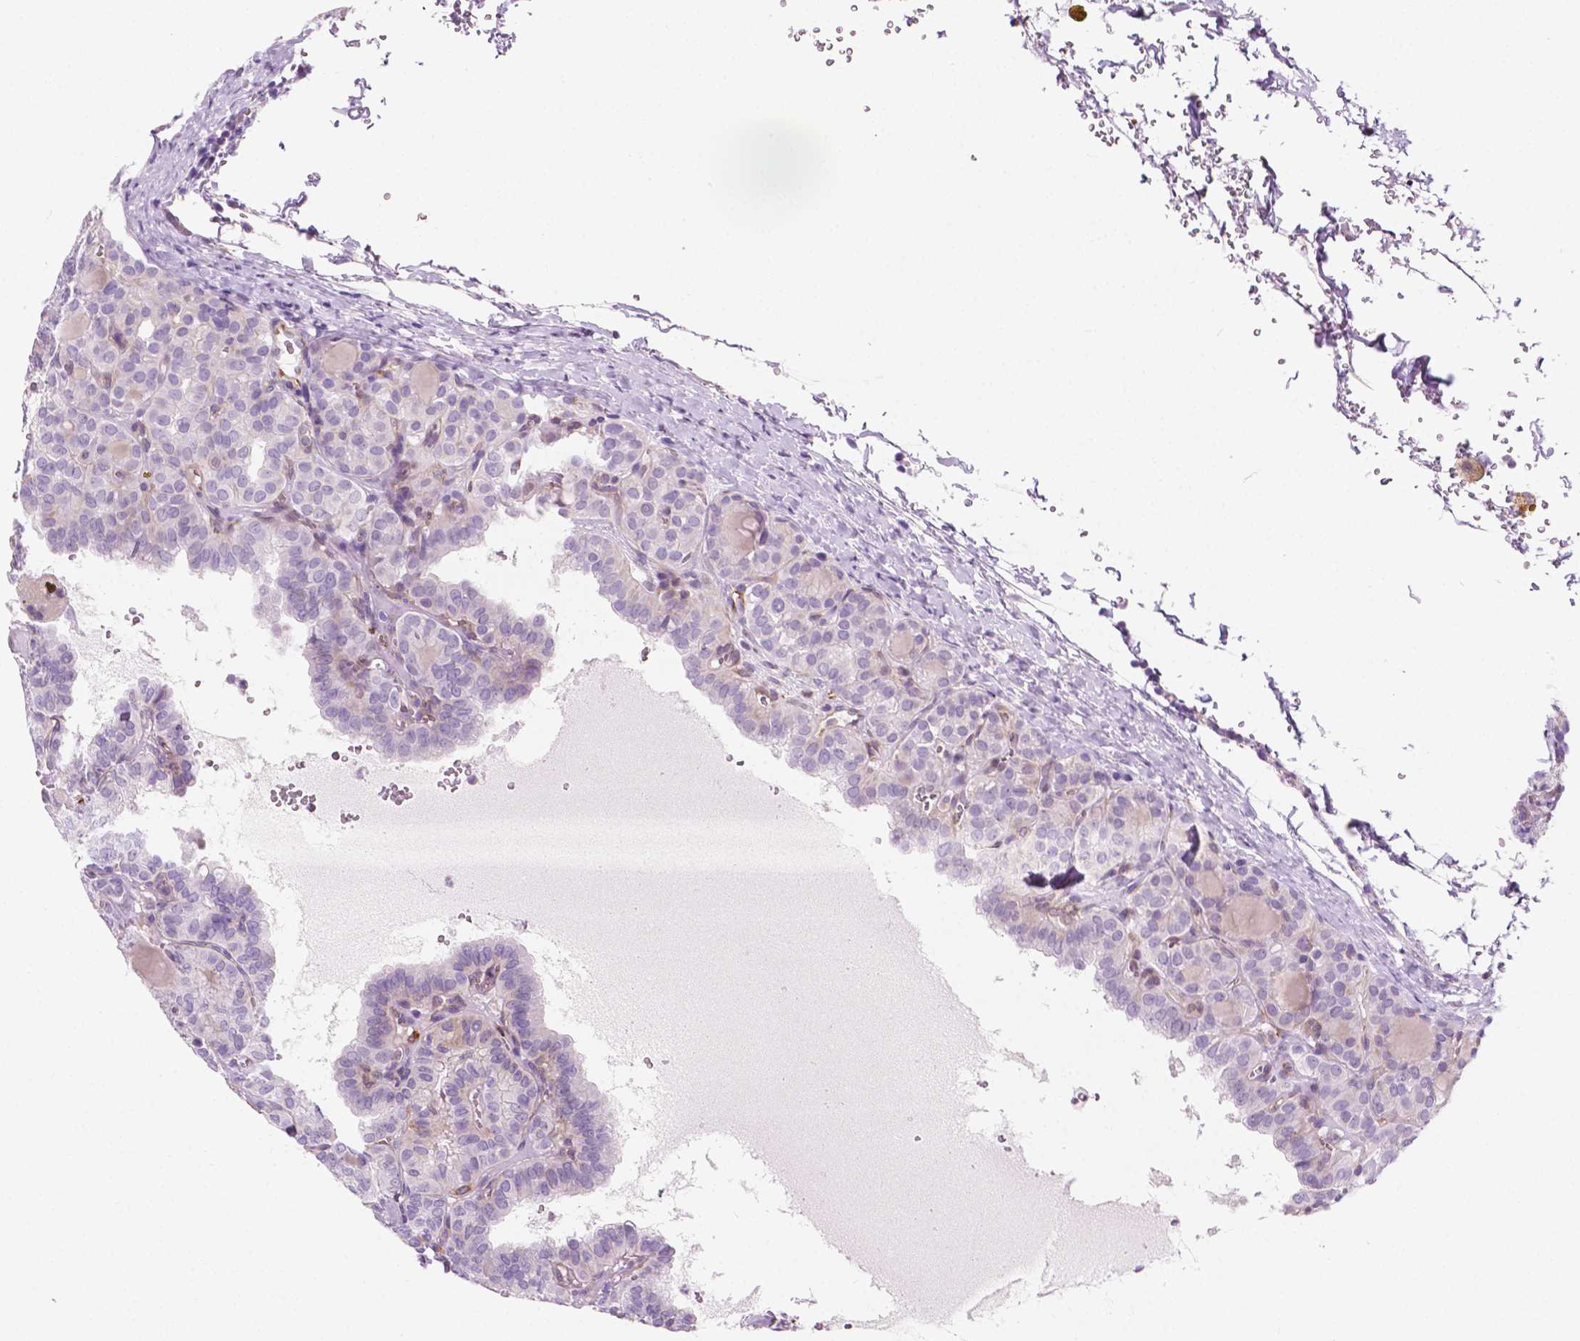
{"staining": {"intensity": "negative", "quantity": "none", "location": "none"}, "tissue": "thyroid cancer", "cell_type": "Tumor cells", "image_type": "cancer", "snomed": [{"axis": "morphology", "description": "Papillary adenocarcinoma, NOS"}, {"axis": "topography", "description": "Thyroid gland"}], "caption": "The immunohistochemistry image has no significant expression in tumor cells of thyroid cancer tissue.", "gene": "EPPK1", "patient": {"sex": "female", "age": 41}}